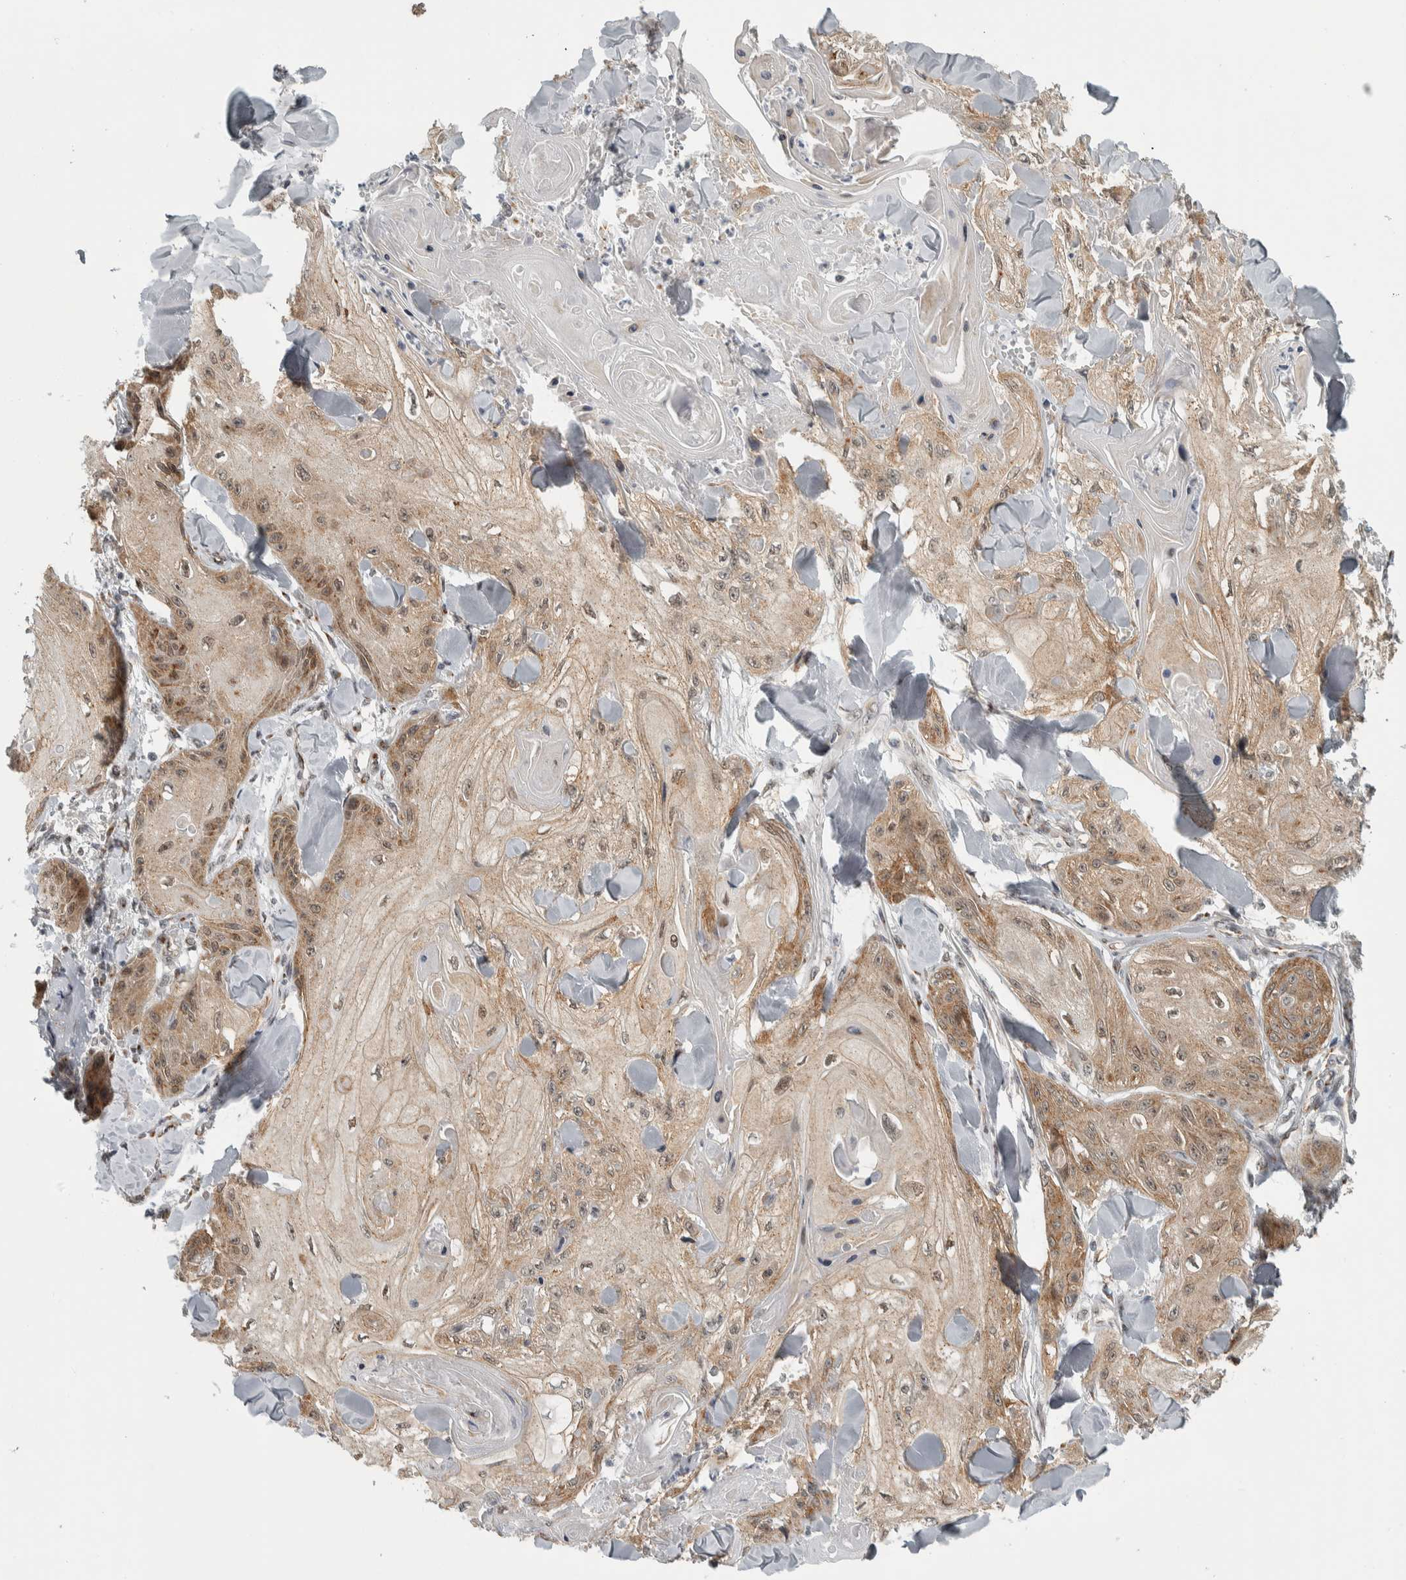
{"staining": {"intensity": "weak", "quantity": ">75%", "location": "cytoplasmic/membranous,nuclear"}, "tissue": "skin cancer", "cell_type": "Tumor cells", "image_type": "cancer", "snomed": [{"axis": "morphology", "description": "Squamous cell carcinoma, NOS"}, {"axis": "topography", "description": "Skin"}], "caption": "High-magnification brightfield microscopy of squamous cell carcinoma (skin) stained with DAB (3,3'-diaminobenzidine) (brown) and counterstained with hematoxylin (blue). tumor cells exhibit weak cytoplasmic/membranous and nuclear staining is identified in approximately>75% of cells.", "gene": "ZMYND8", "patient": {"sex": "male", "age": 74}}